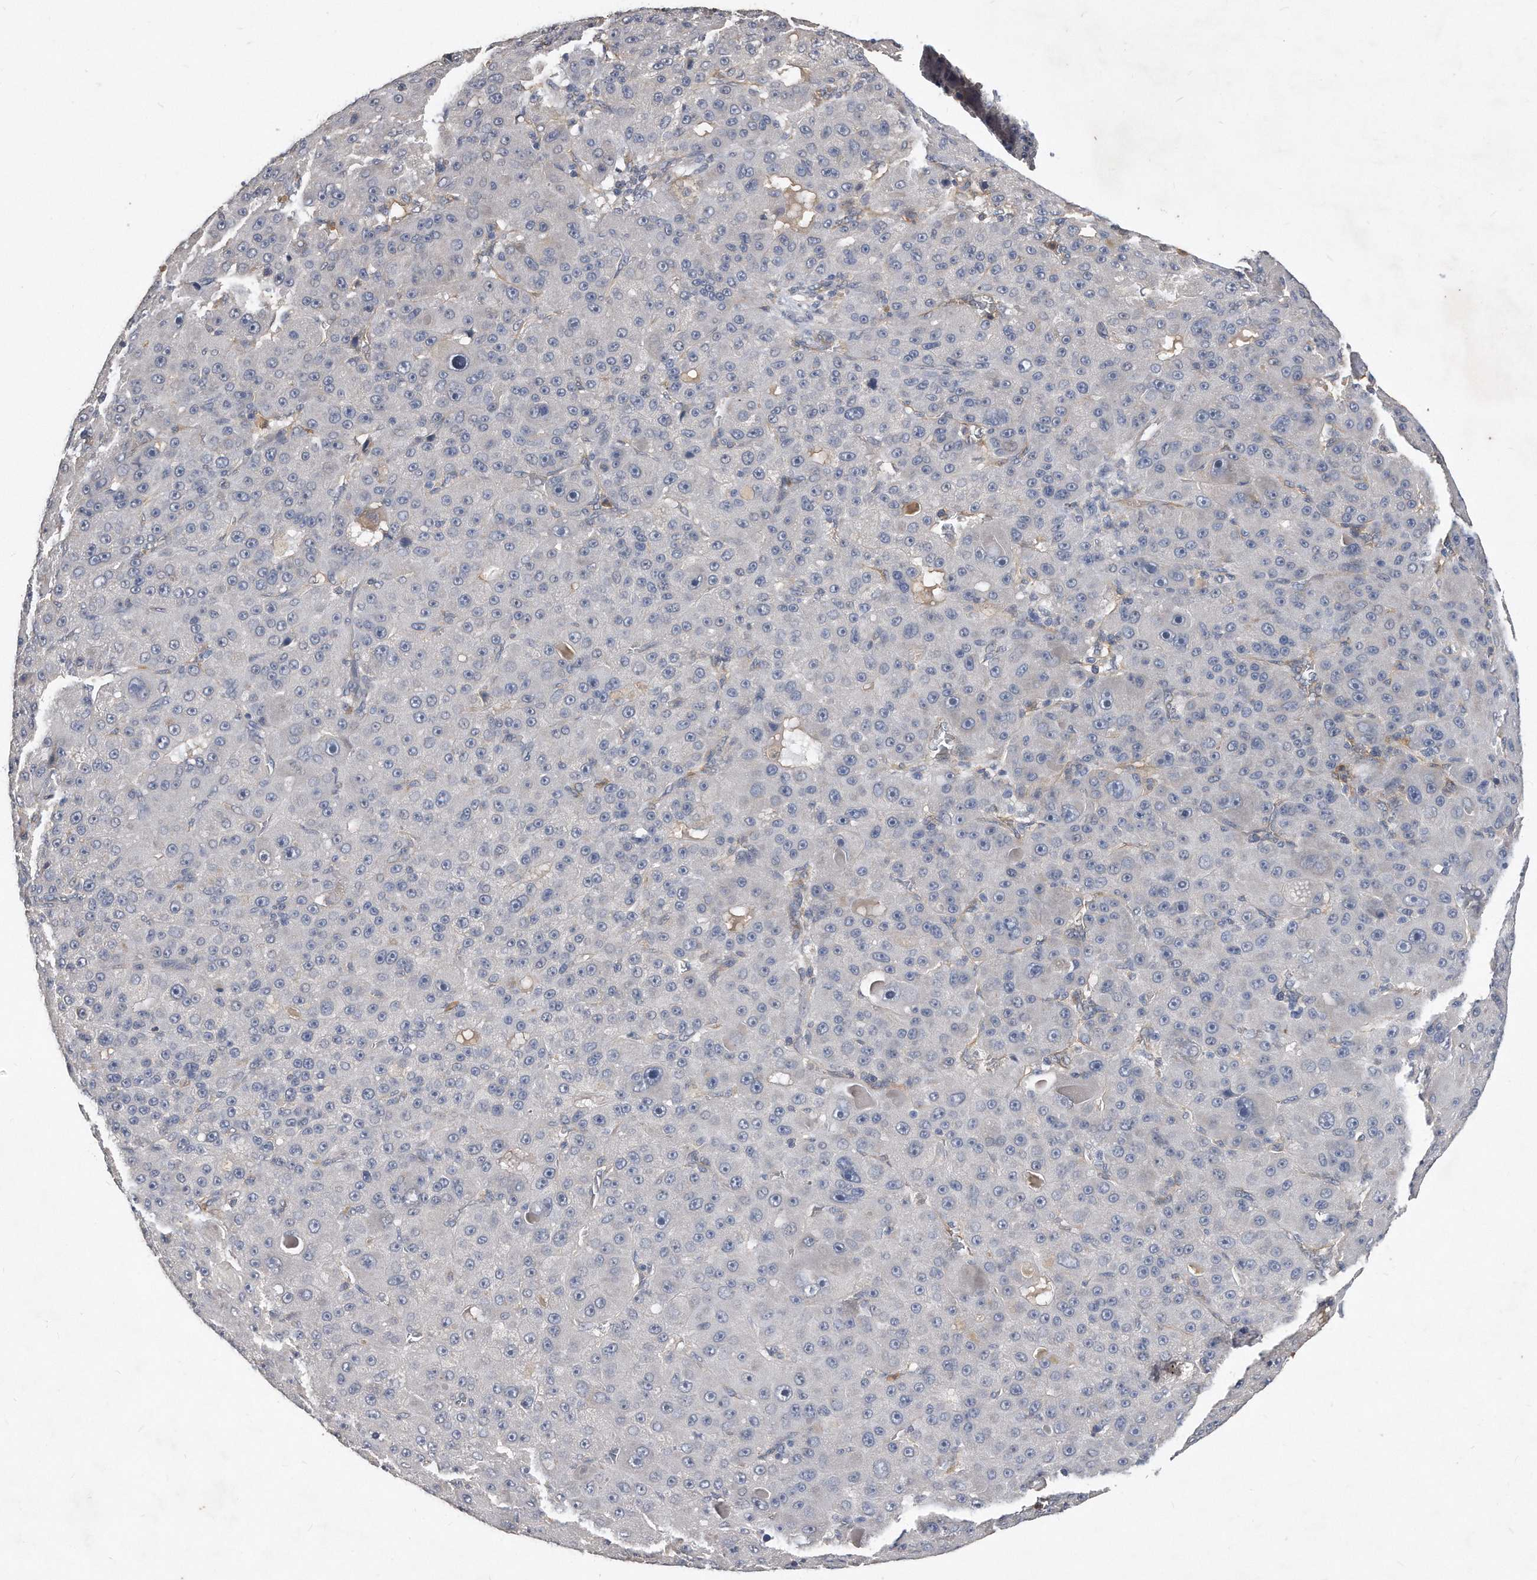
{"staining": {"intensity": "negative", "quantity": "none", "location": "none"}, "tissue": "liver cancer", "cell_type": "Tumor cells", "image_type": "cancer", "snomed": [{"axis": "morphology", "description": "Carcinoma, Hepatocellular, NOS"}, {"axis": "topography", "description": "Liver"}], "caption": "This is a histopathology image of IHC staining of liver cancer, which shows no staining in tumor cells.", "gene": "HOMER3", "patient": {"sex": "male", "age": 76}}